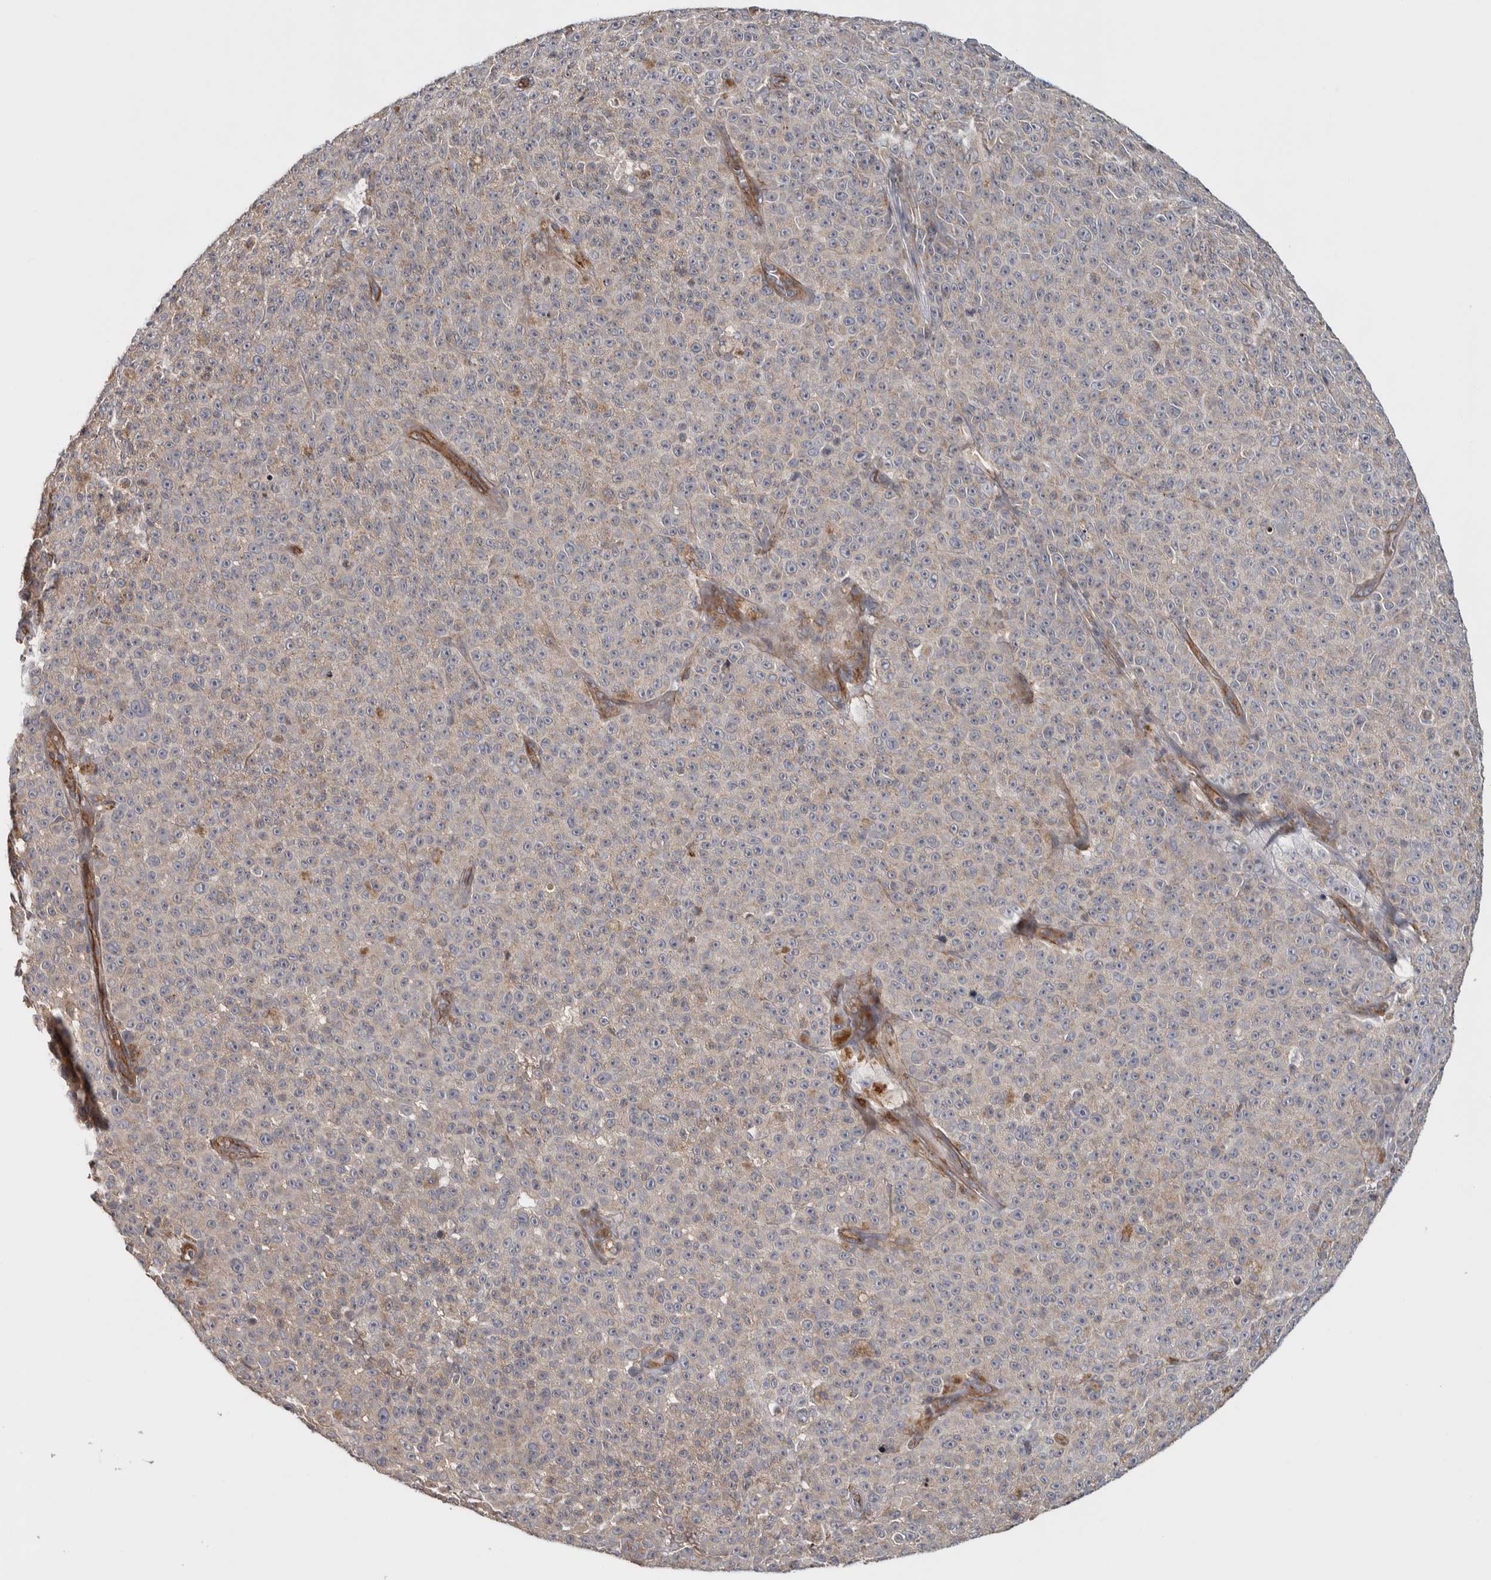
{"staining": {"intensity": "weak", "quantity": "25%-75%", "location": "cytoplasmic/membranous"}, "tissue": "melanoma", "cell_type": "Tumor cells", "image_type": "cancer", "snomed": [{"axis": "morphology", "description": "Malignant melanoma, NOS"}, {"axis": "topography", "description": "Skin"}], "caption": "Protein analysis of malignant melanoma tissue demonstrates weak cytoplasmic/membranous expression in about 25%-75% of tumor cells. The protein of interest is stained brown, and the nuclei are stained in blue (DAB (3,3'-diaminobenzidine) IHC with brightfield microscopy, high magnification).", "gene": "CHMP4C", "patient": {"sex": "female", "age": 82}}